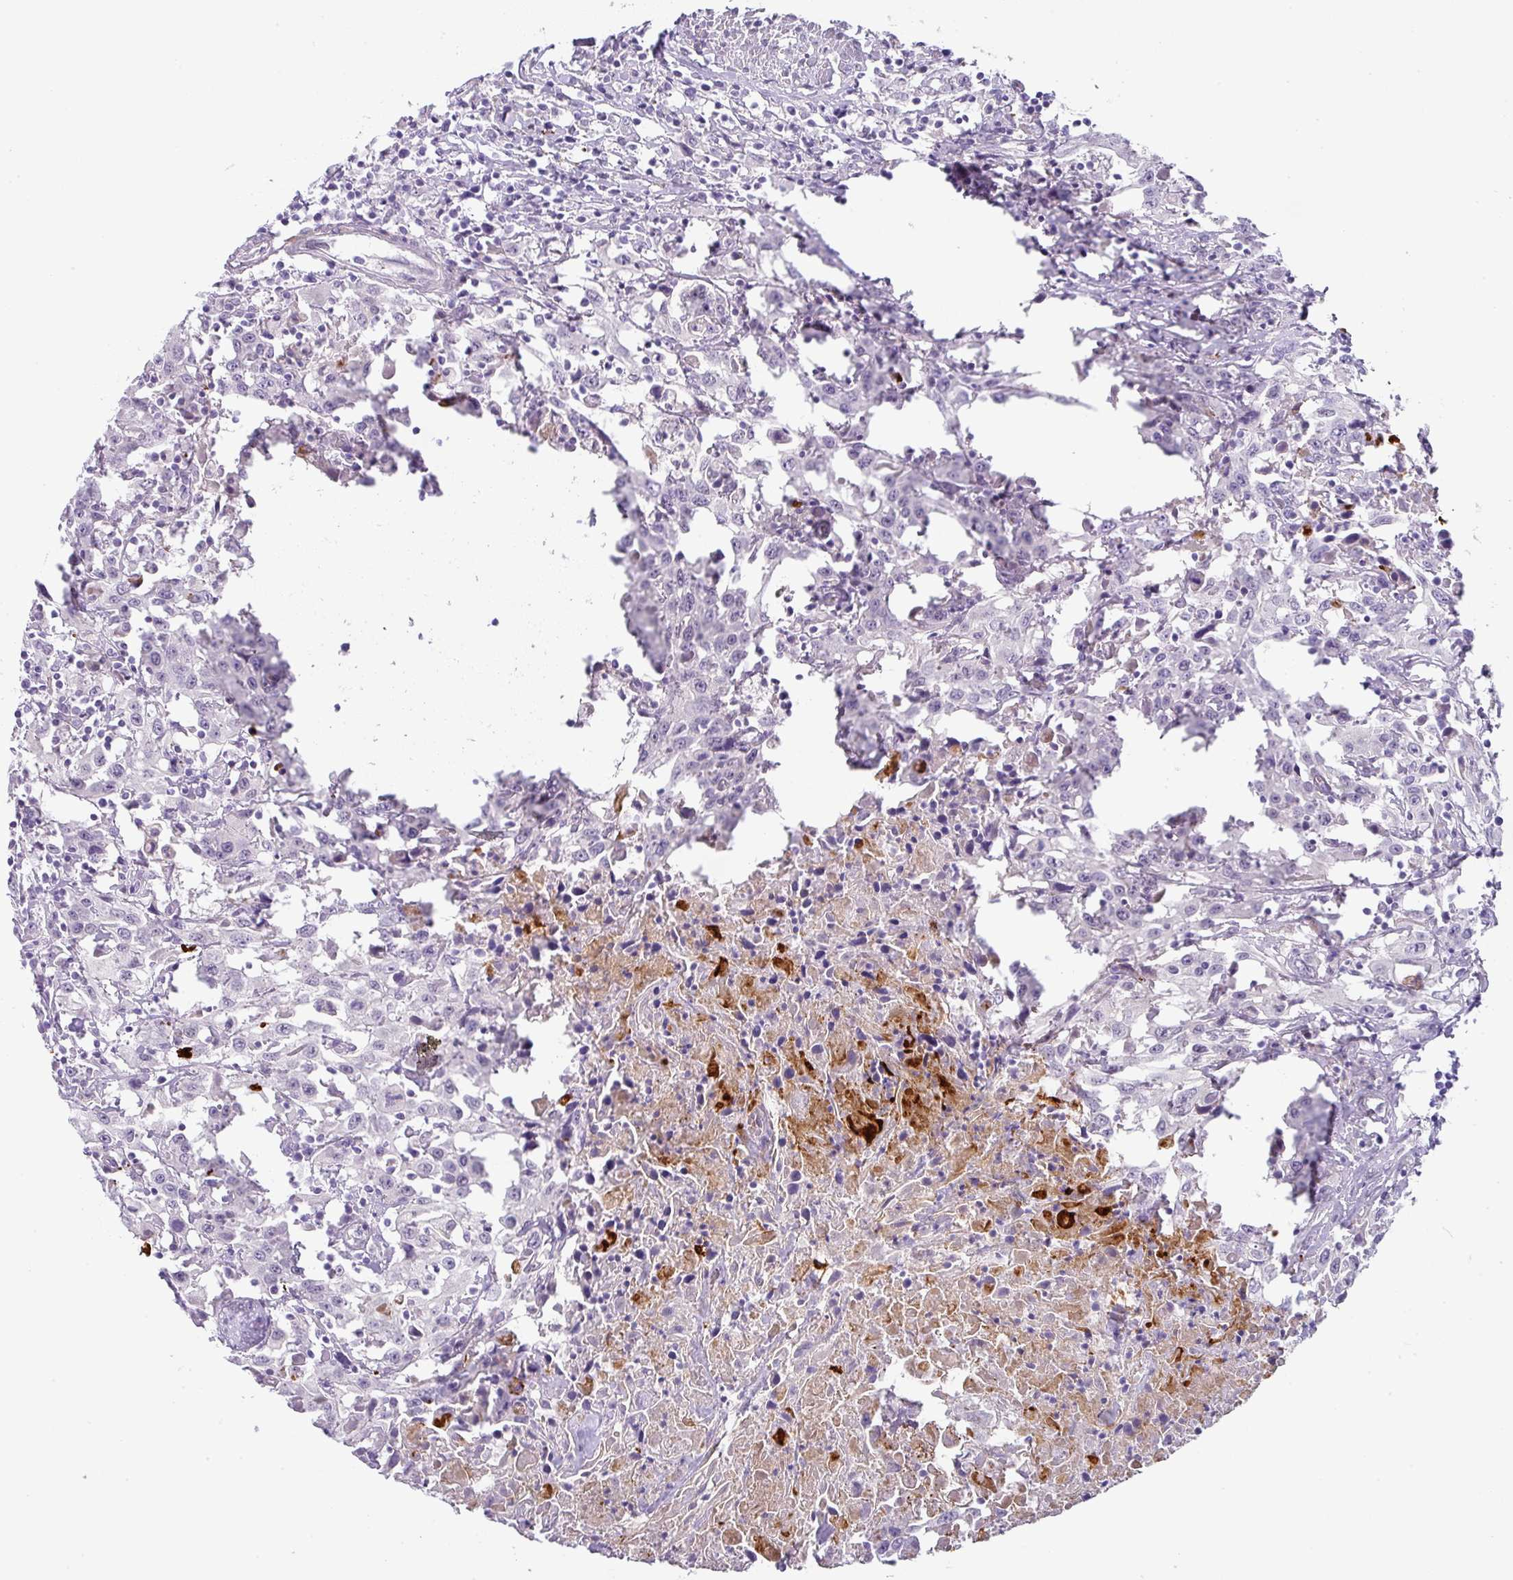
{"staining": {"intensity": "negative", "quantity": "none", "location": "none"}, "tissue": "urothelial cancer", "cell_type": "Tumor cells", "image_type": "cancer", "snomed": [{"axis": "morphology", "description": "Urothelial carcinoma, High grade"}, {"axis": "topography", "description": "Urinary bladder"}], "caption": "Immunohistochemical staining of human urothelial cancer reveals no significant staining in tumor cells.", "gene": "FGF17", "patient": {"sex": "male", "age": 61}}